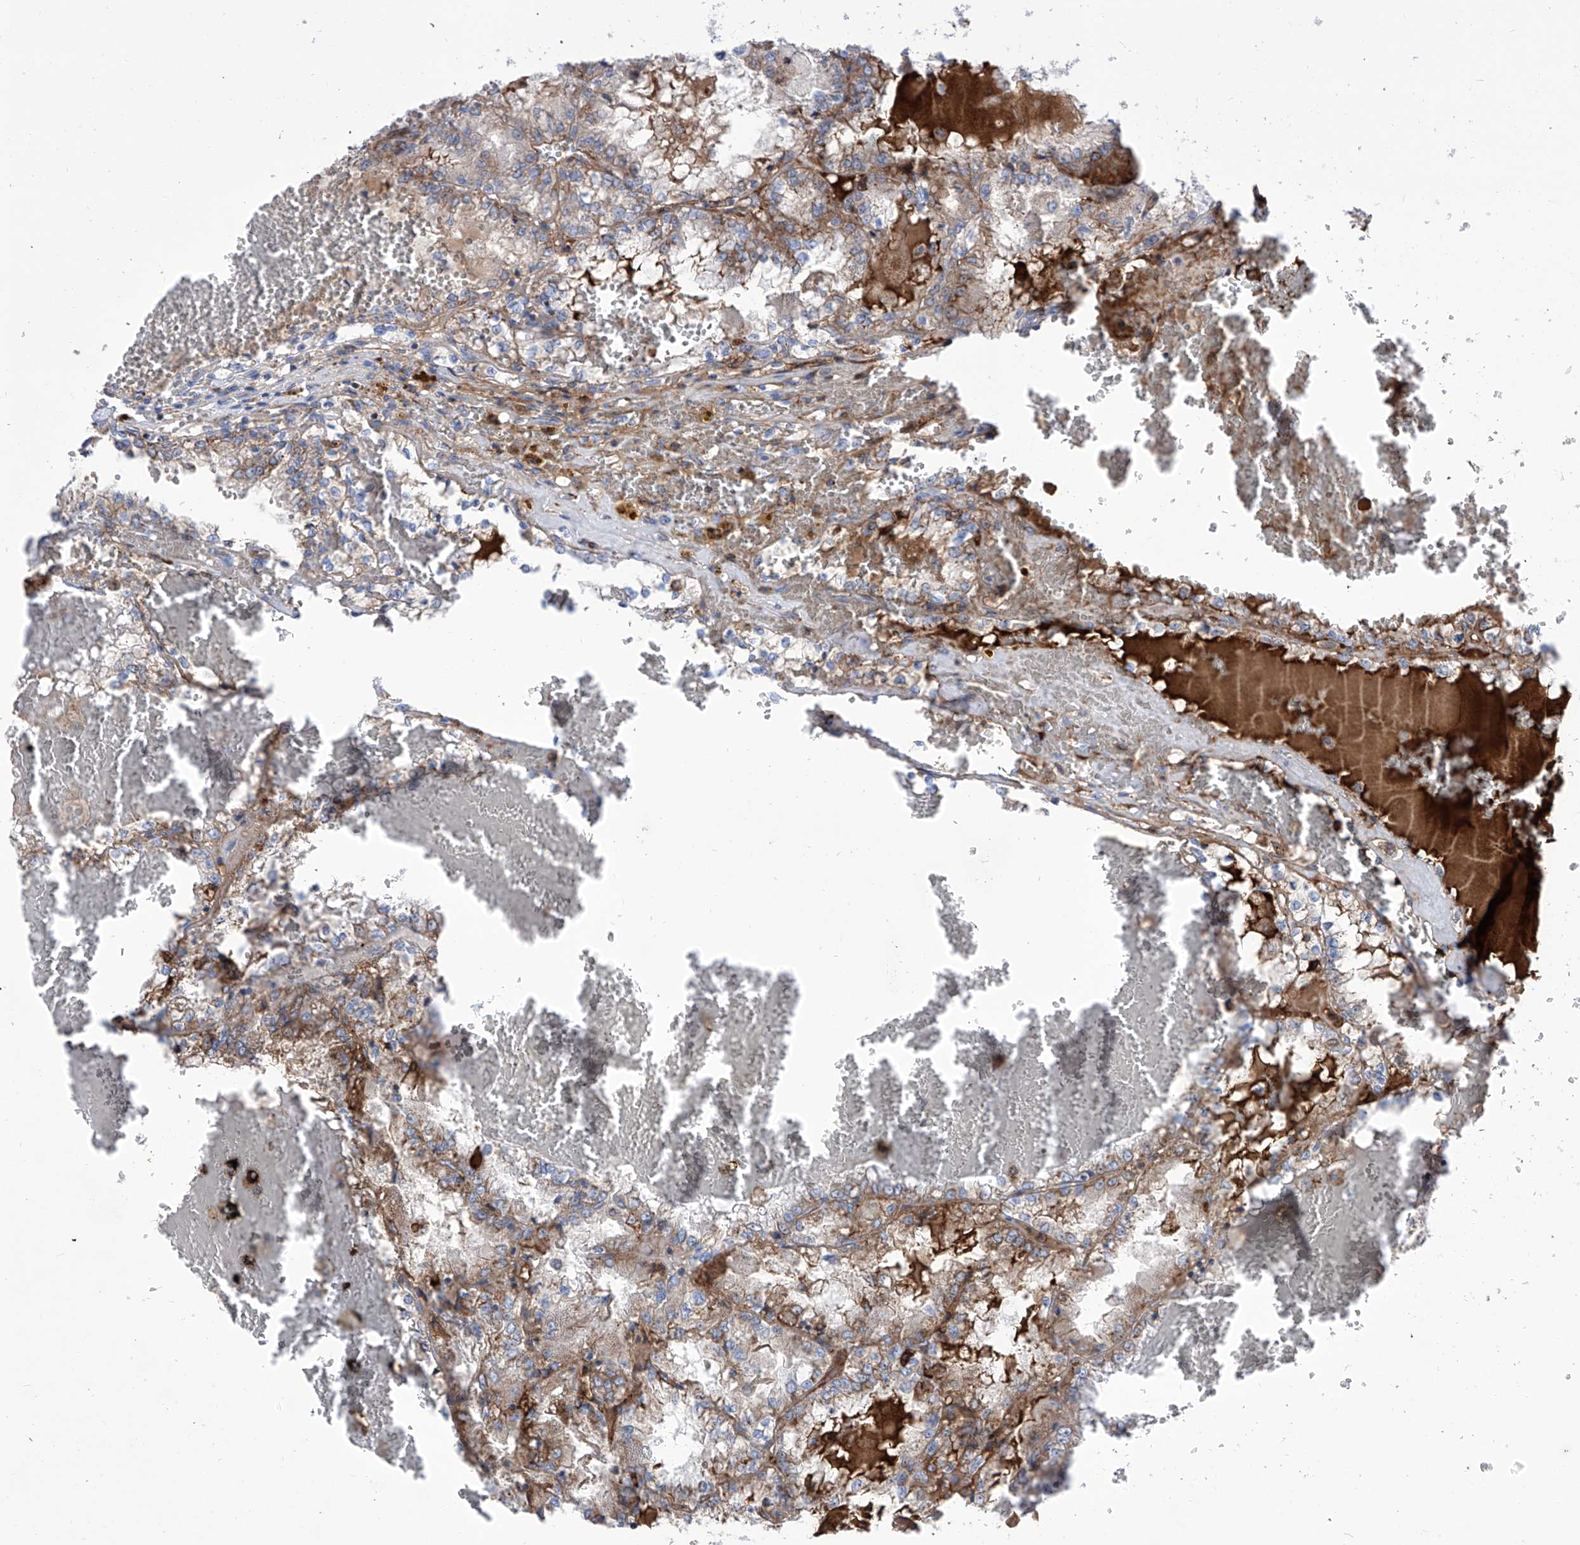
{"staining": {"intensity": "weak", "quantity": "25%-75%", "location": "cytoplasmic/membranous"}, "tissue": "renal cancer", "cell_type": "Tumor cells", "image_type": "cancer", "snomed": [{"axis": "morphology", "description": "Adenocarcinoma, NOS"}, {"axis": "topography", "description": "Kidney"}], "caption": "Human adenocarcinoma (renal) stained with a brown dye shows weak cytoplasmic/membranous positive expression in about 25%-75% of tumor cells.", "gene": "SRBD1", "patient": {"sex": "female", "age": 56}}